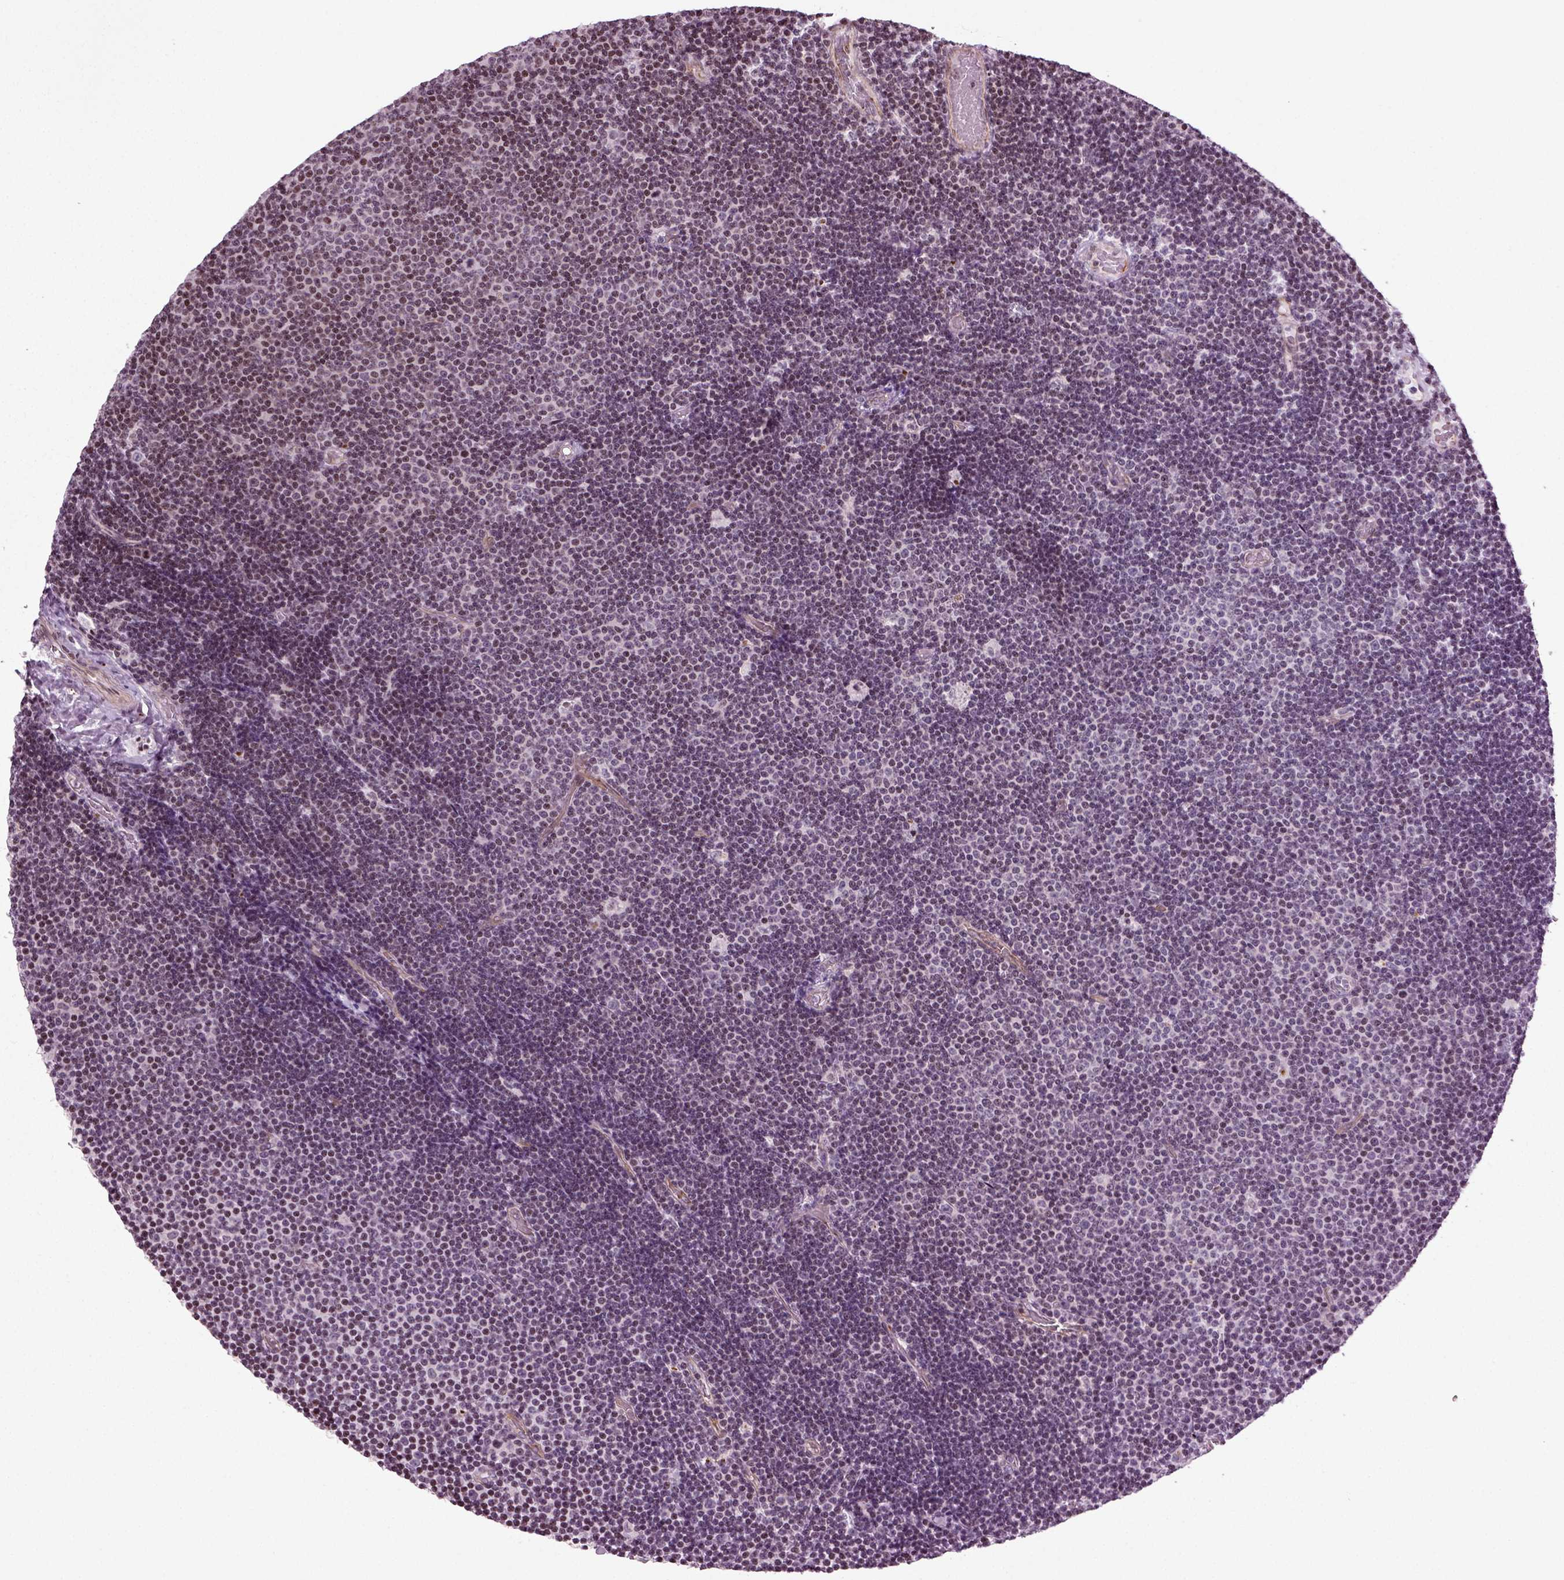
{"staining": {"intensity": "weak", "quantity": "<25%", "location": "nuclear"}, "tissue": "lymphoma", "cell_type": "Tumor cells", "image_type": "cancer", "snomed": [{"axis": "morphology", "description": "Malignant lymphoma, non-Hodgkin's type, Low grade"}, {"axis": "topography", "description": "Brain"}], "caption": "The histopathology image displays no staining of tumor cells in lymphoma. Brightfield microscopy of immunohistochemistry stained with DAB (brown) and hematoxylin (blue), captured at high magnification.", "gene": "HEYL", "patient": {"sex": "female", "age": 66}}